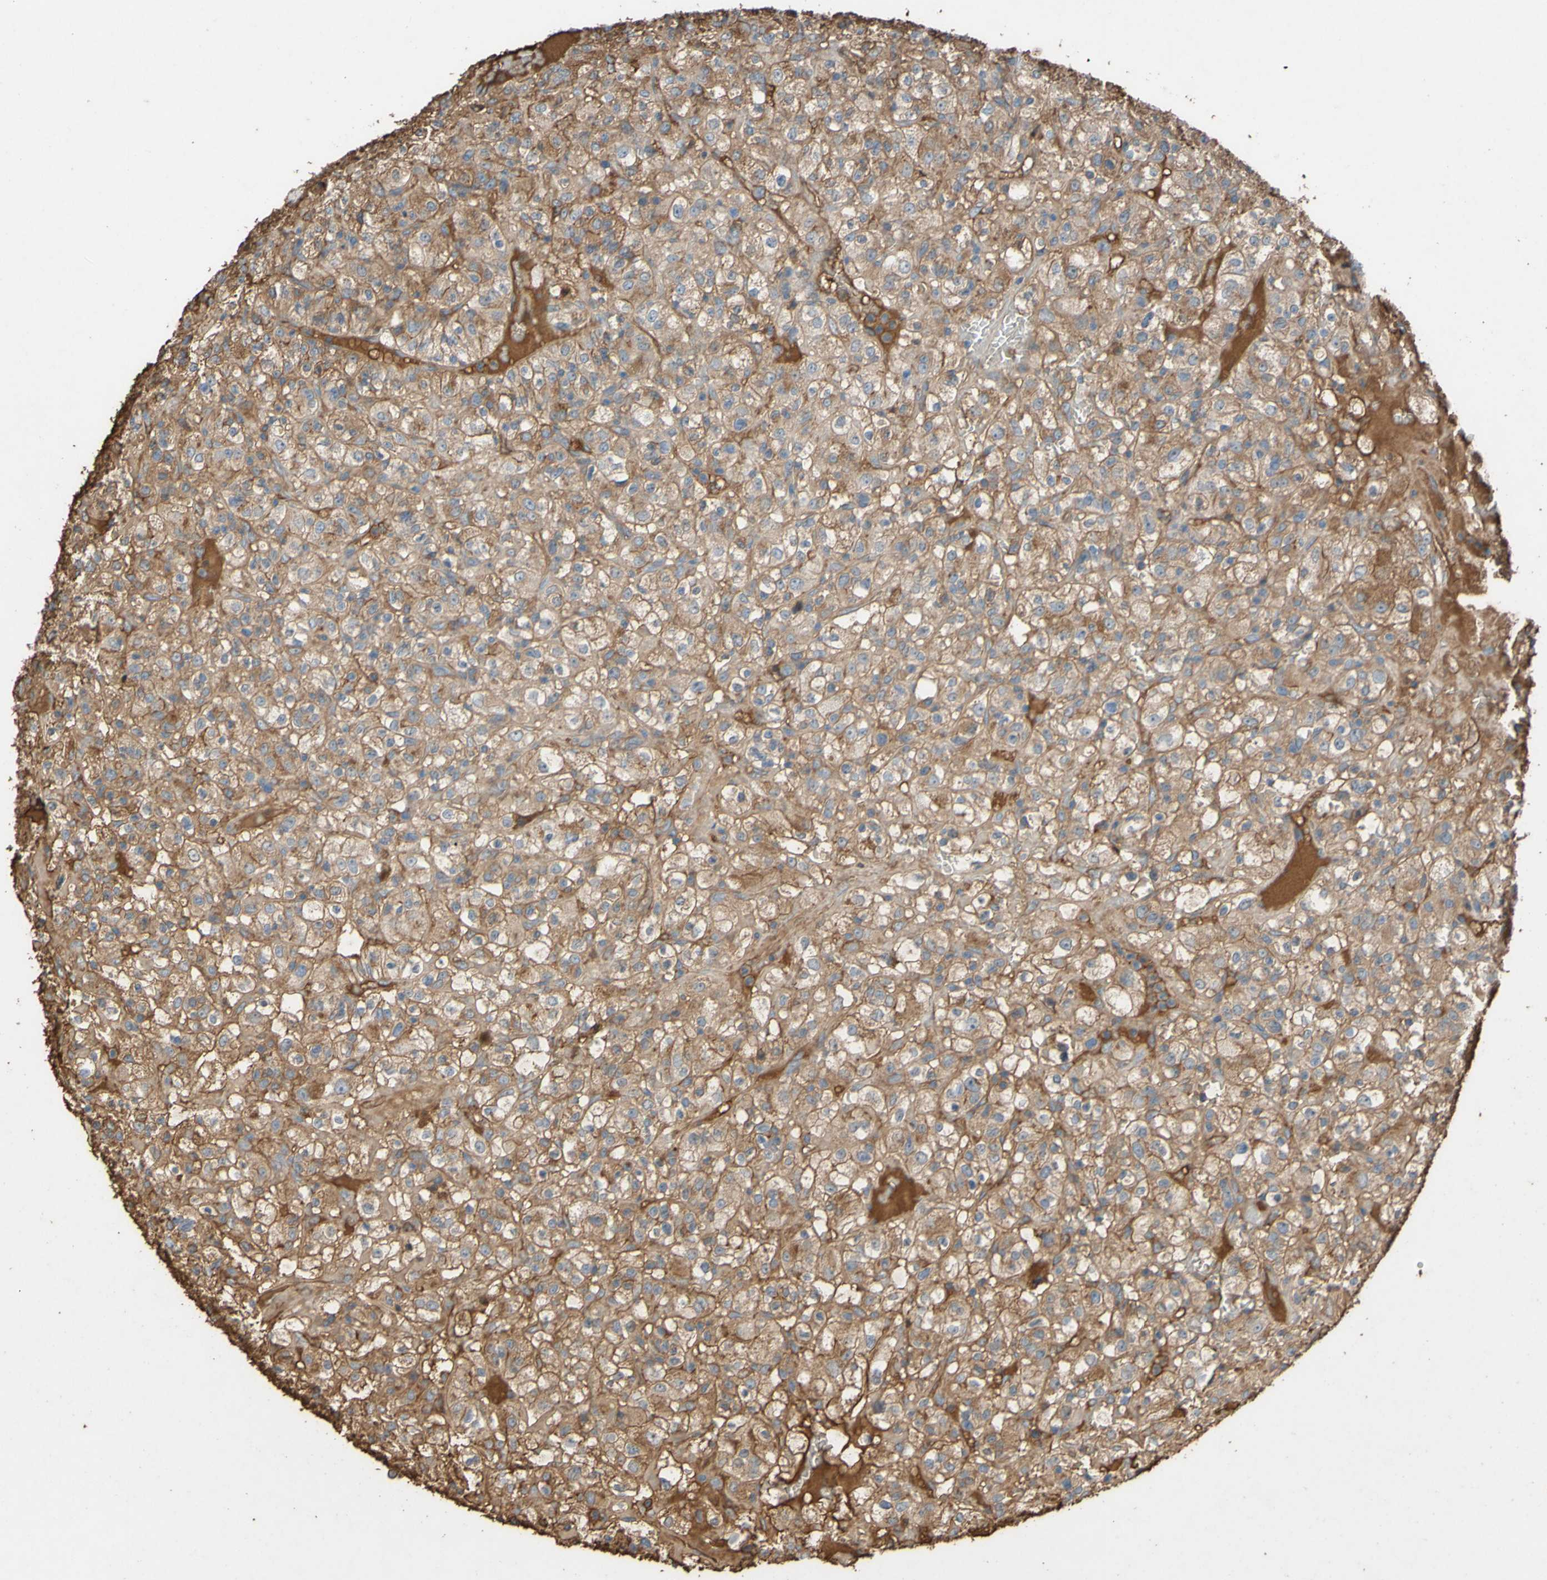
{"staining": {"intensity": "moderate", "quantity": "25%-75%", "location": "cytoplasmic/membranous"}, "tissue": "renal cancer", "cell_type": "Tumor cells", "image_type": "cancer", "snomed": [{"axis": "morphology", "description": "Normal tissue, NOS"}, {"axis": "morphology", "description": "Adenocarcinoma, NOS"}, {"axis": "topography", "description": "Kidney"}], "caption": "IHC of human adenocarcinoma (renal) demonstrates medium levels of moderate cytoplasmic/membranous expression in about 25%-75% of tumor cells.", "gene": "PTGDS", "patient": {"sex": "female", "age": 72}}